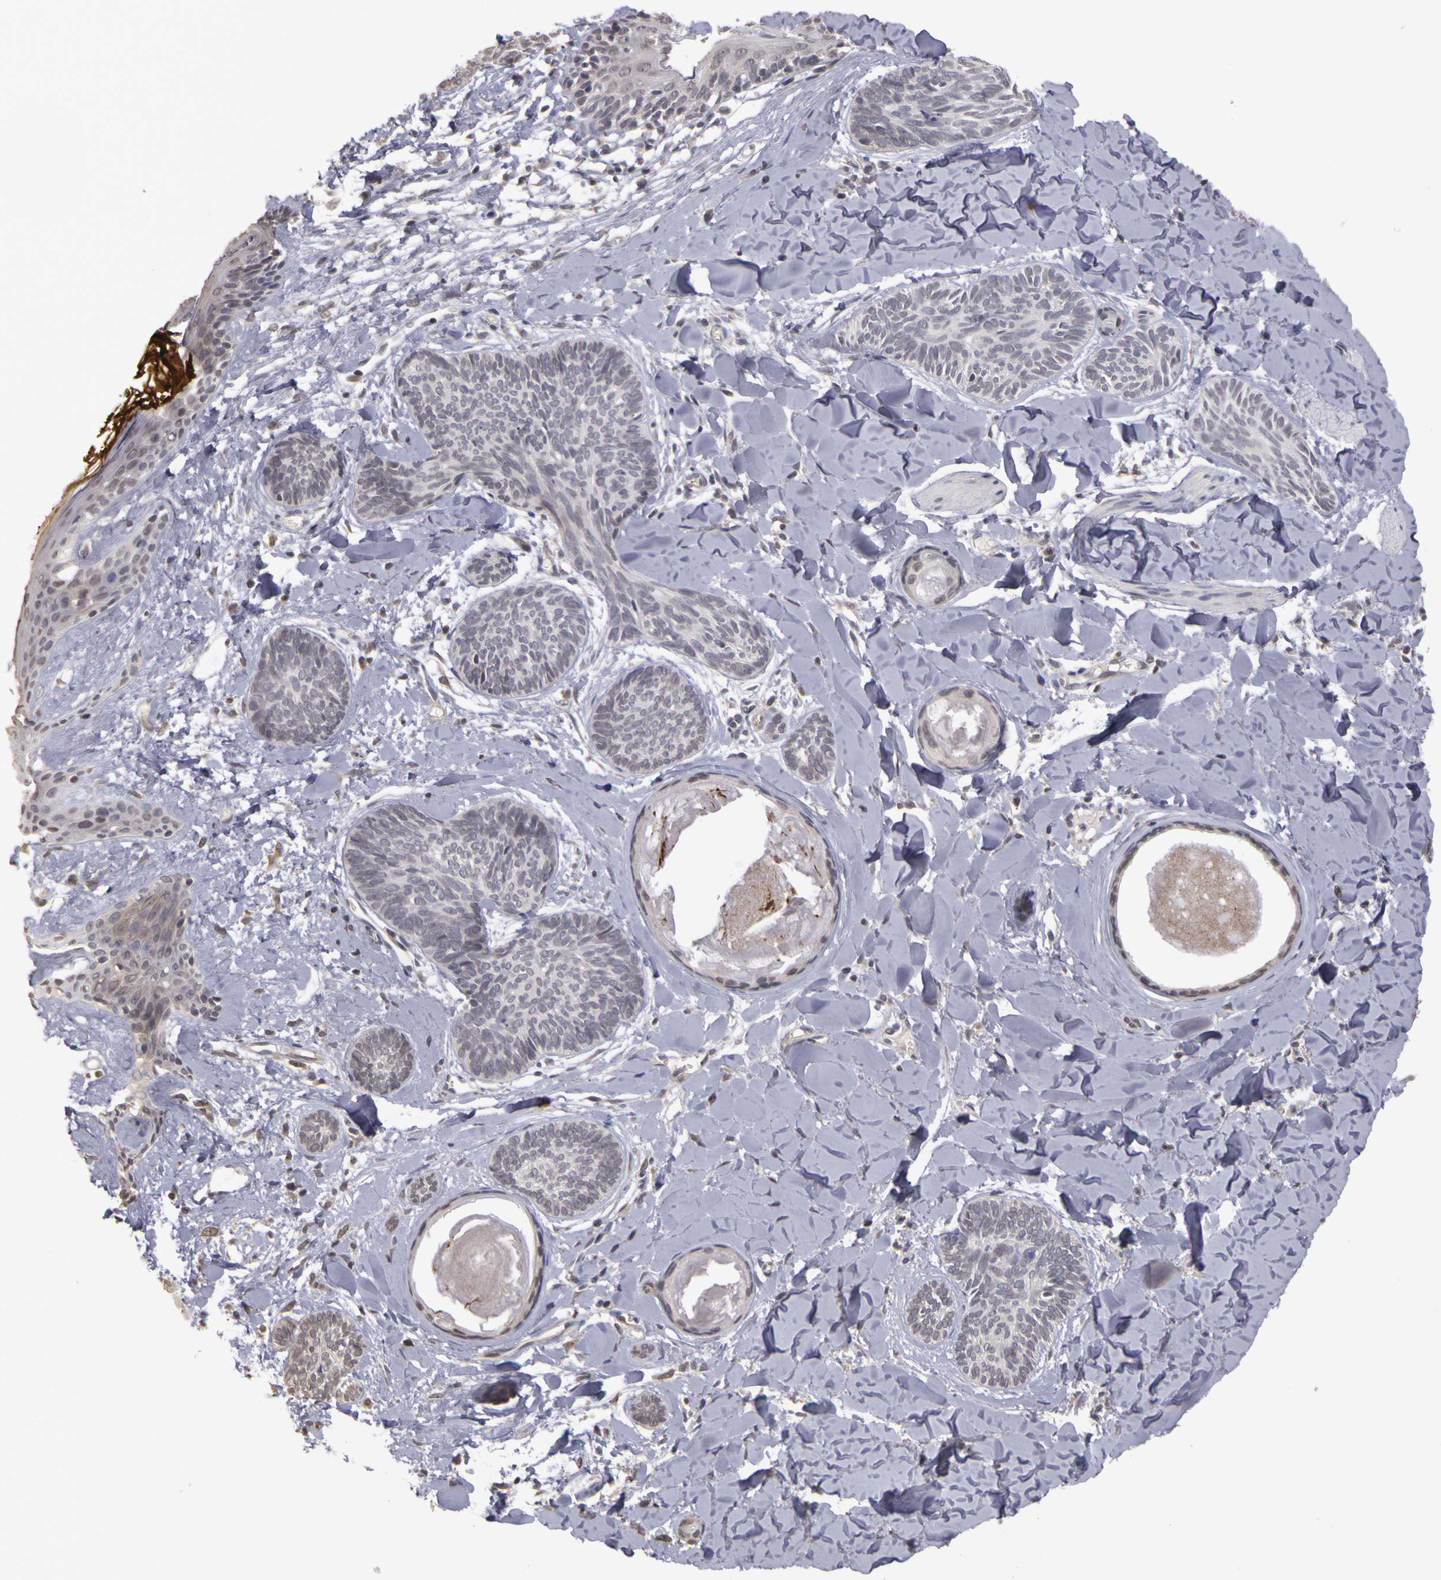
{"staining": {"intensity": "negative", "quantity": "none", "location": "none"}, "tissue": "skin cancer", "cell_type": "Tumor cells", "image_type": "cancer", "snomed": [{"axis": "morphology", "description": "Basal cell carcinoma"}, {"axis": "topography", "description": "Skin"}], "caption": "This is an immunohistochemistry (IHC) photomicrograph of skin basal cell carcinoma. There is no positivity in tumor cells.", "gene": "FRMD7", "patient": {"sex": "female", "age": 81}}